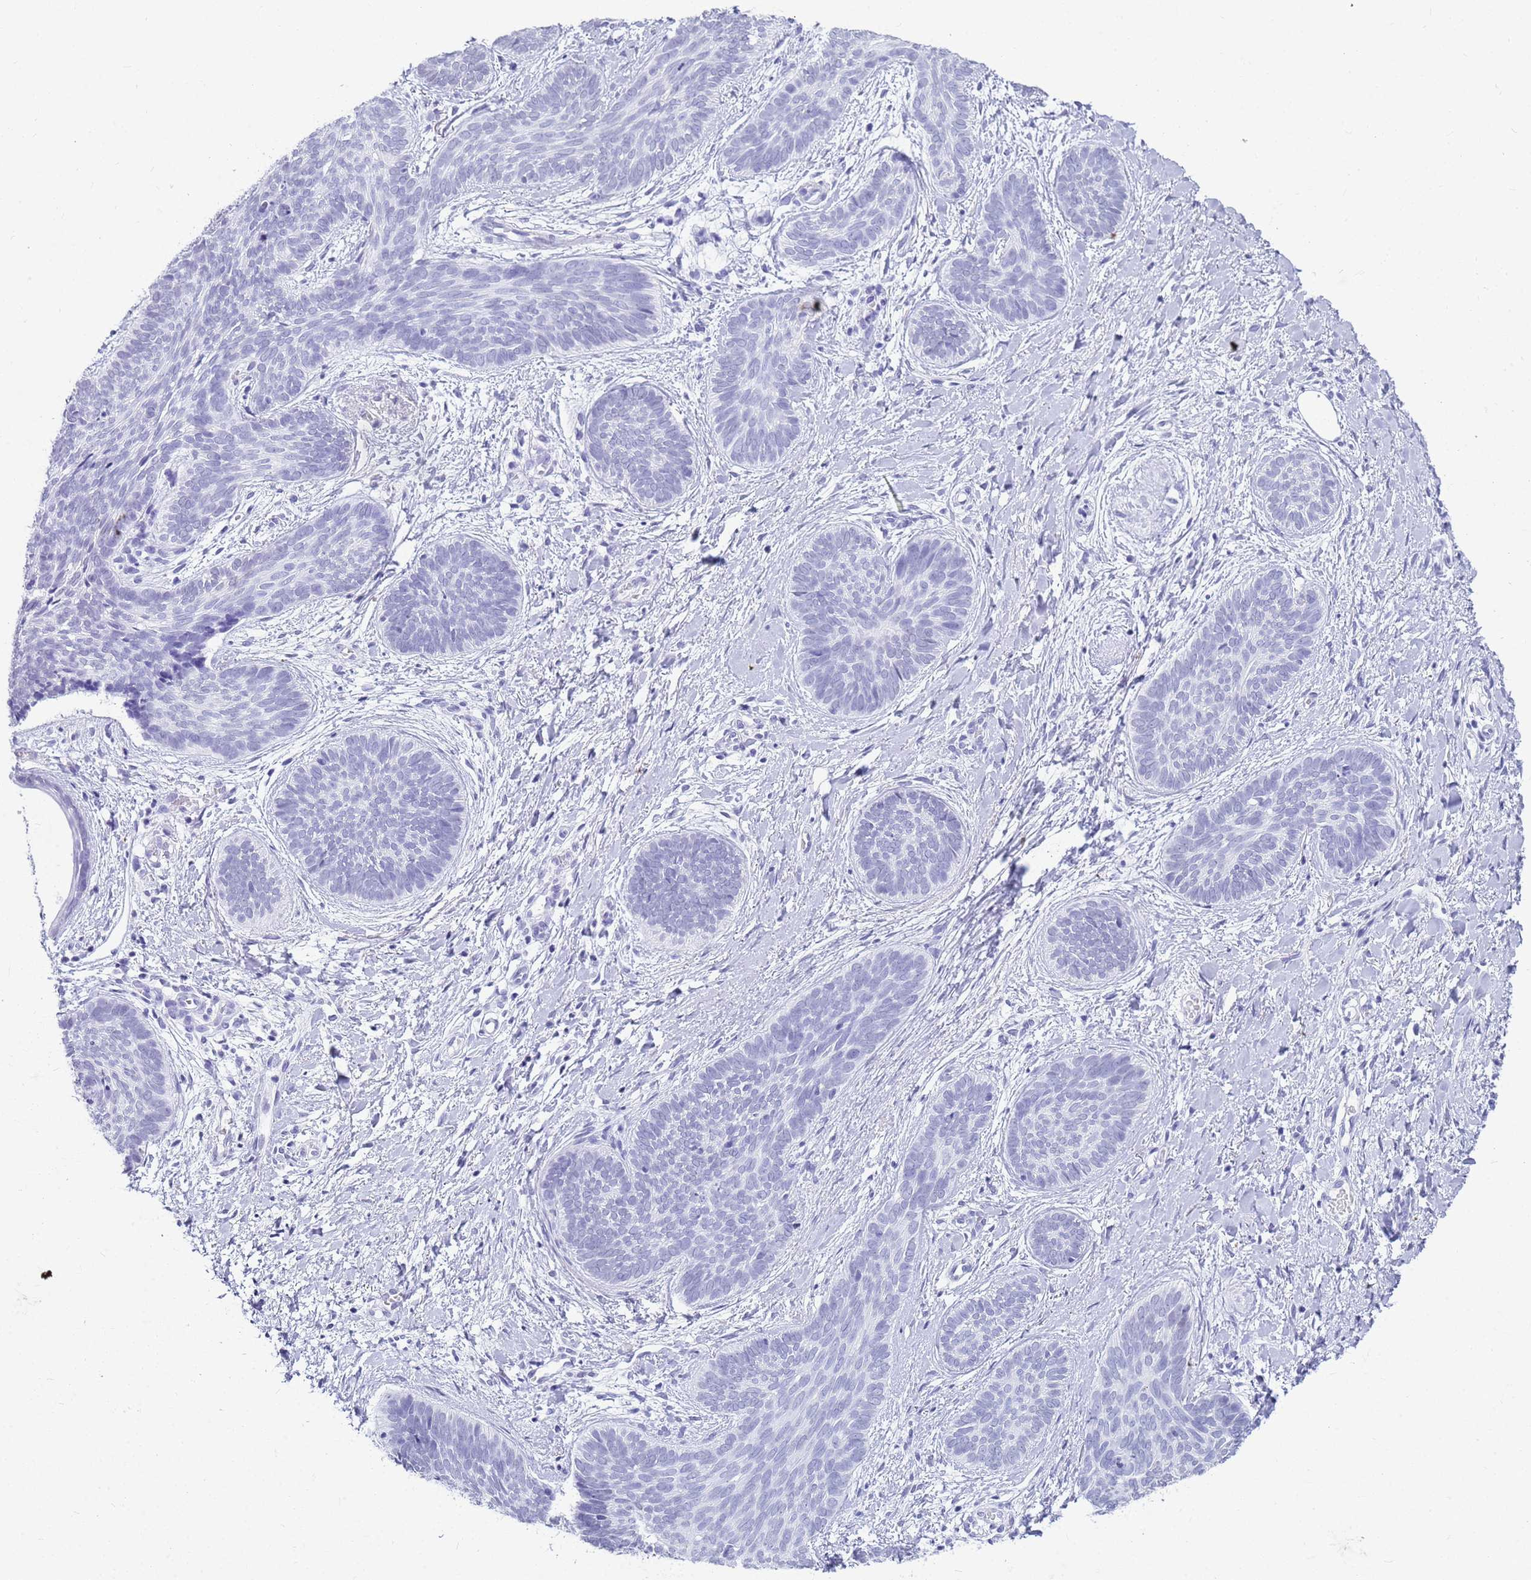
{"staining": {"intensity": "negative", "quantity": "none", "location": "none"}, "tissue": "skin cancer", "cell_type": "Tumor cells", "image_type": "cancer", "snomed": [{"axis": "morphology", "description": "Basal cell carcinoma"}, {"axis": "topography", "description": "Skin"}], "caption": "The histopathology image shows no significant positivity in tumor cells of skin cancer (basal cell carcinoma). Nuclei are stained in blue.", "gene": "SLC7A9", "patient": {"sex": "female", "age": 81}}